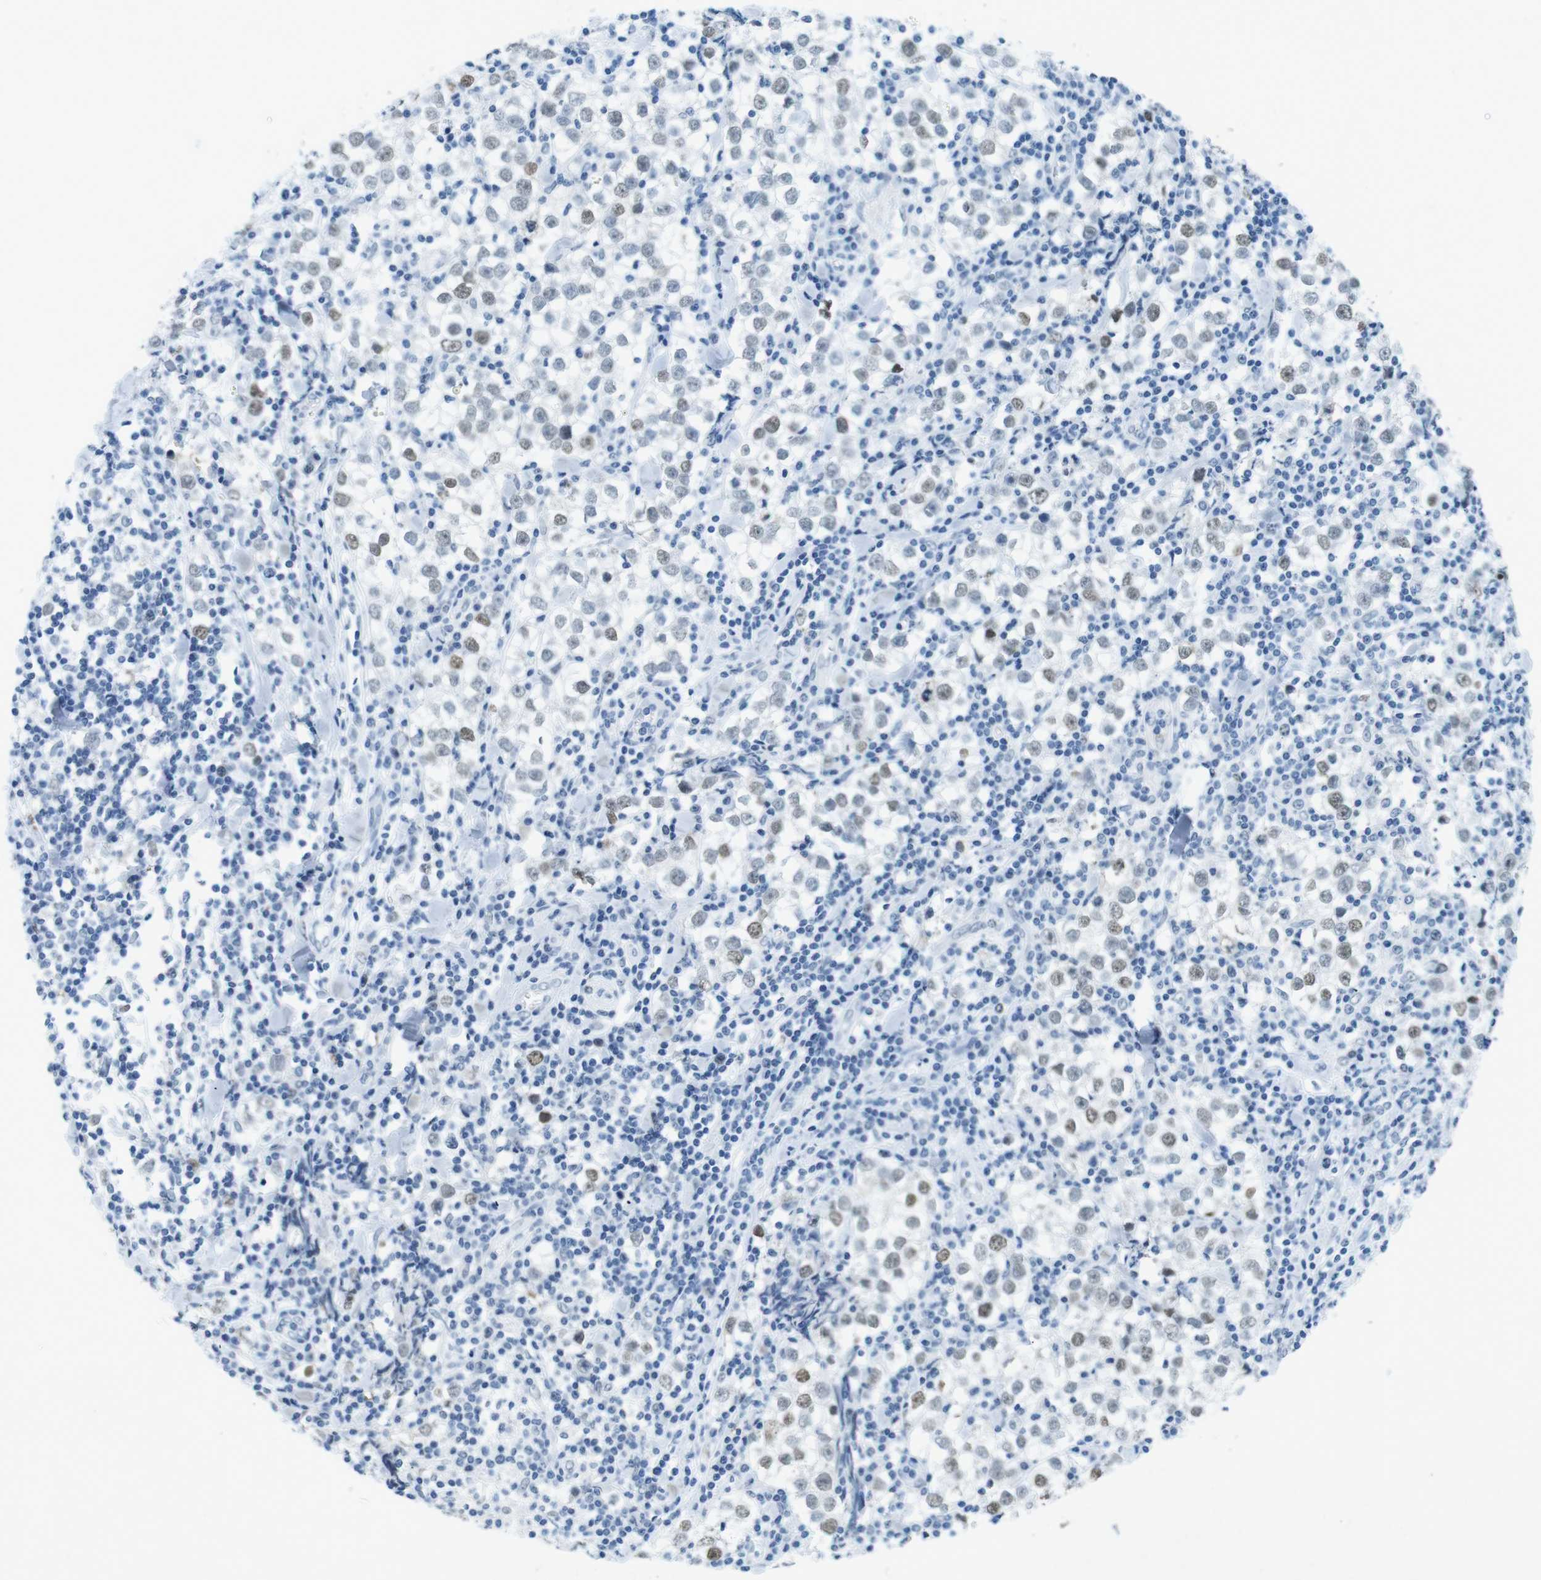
{"staining": {"intensity": "weak", "quantity": "25%-75%", "location": "nuclear"}, "tissue": "testis cancer", "cell_type": "Tumor cells", "image_type": "cancer", "snomed": [{"axis": "morphology", "description": "Seminoma, NOS"}, {"axis": "morphology", "description": "Carcinoma, Embryonal, NOS"}, {"axis": "topography", "description": "Testis"}], "caption": "Immunohistochemical staining of human testis cancer reveals weak nuclear protein staining in approximately 25%-75% of tumor cells.", "gene": "CTAG1B", "patient": {"sex": "male", "age": 36}}